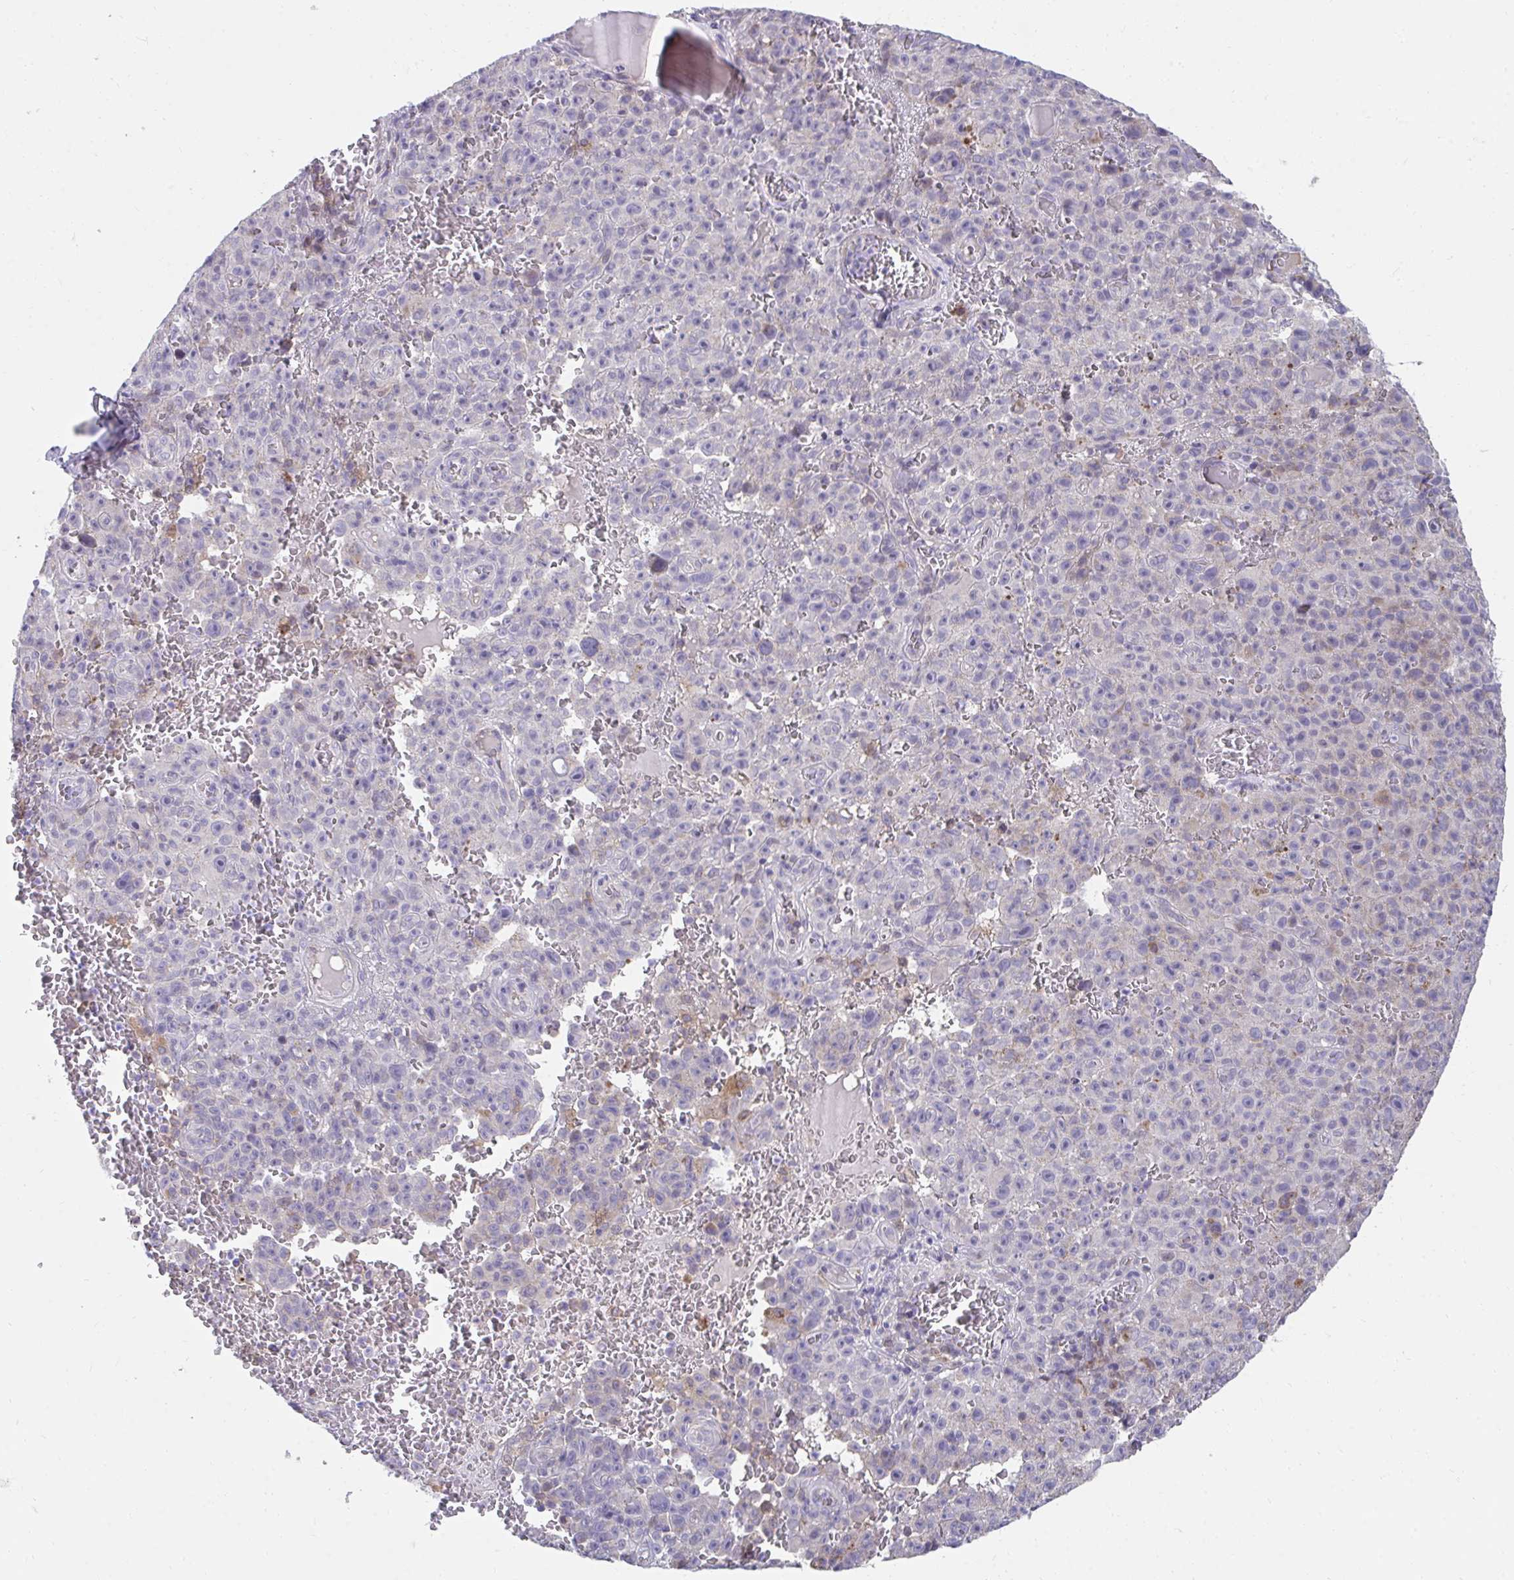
{"staining": {"intensity": "negative", "quantity": "none", "location": "none"}, "tissue": "melanoma", "cell_type": "Tumor cells", "image_type": "cancer", "snomed": [{"axis": "morphology", "description": "Malignant melanoma, NOS"}, {"axis": "topography", "description": "Skin"}], "caption": "Tumor cells show no significant expression in melanoma. Nuclei are stained in blue.", "gene": "SLAMF7", "patient": {"sex": "female", "age": 82}}